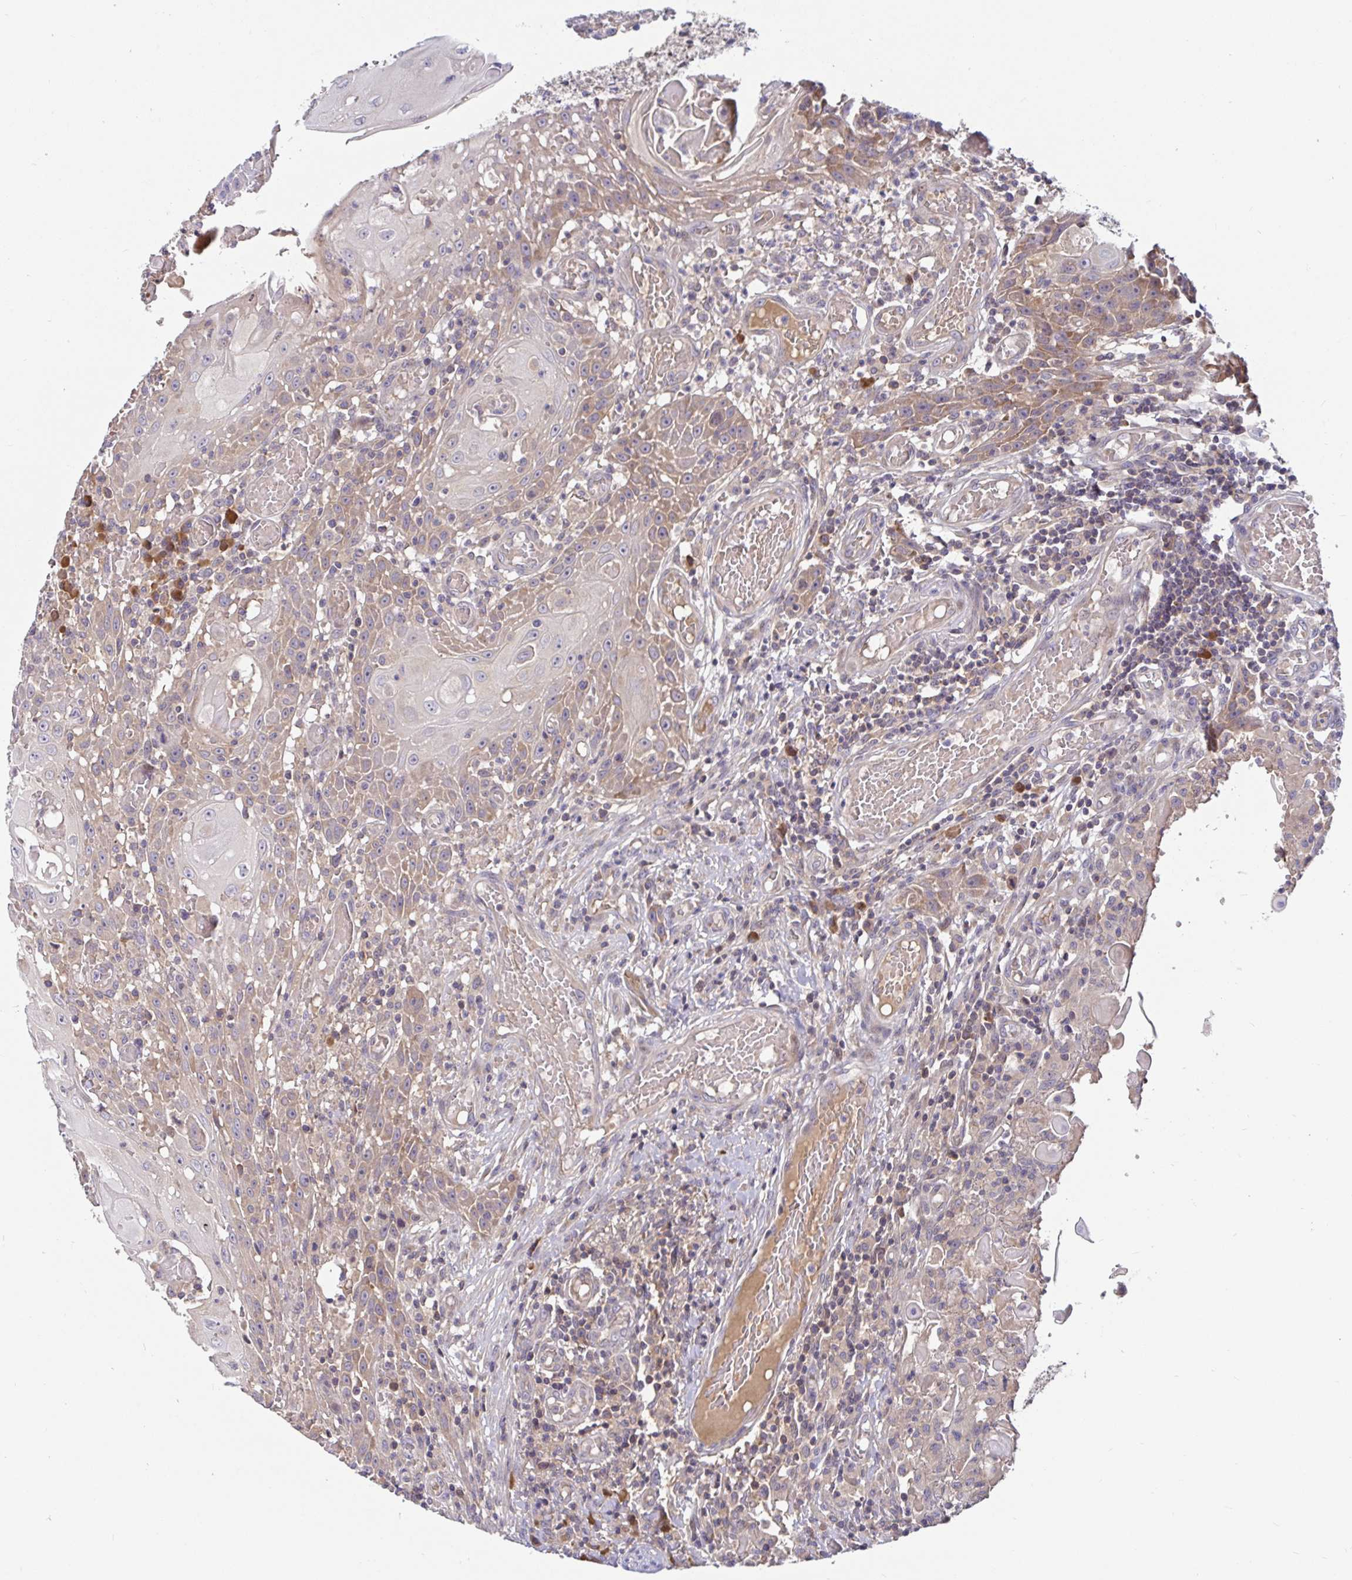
{"staining": {"intensity": "weak", "quantity": "25%-75%", "location": "cytoplasmic/membranous"}, "tissue": "head and neck cancer", "cell_type": "Tumor cells", "image_type": "cancer", "snomed": [{"axis": "morphology", "description": "Normal tissue, NOS"}, {"axis": "morphology", "description": "Squamous cell carcinoma, NOS"}, {"axis": "topography", "description": "Oral tissue"}, {"axis": "topography", "description": "Head-Neck"}], "caption": "Protein analysis of head and neck cancer tissue demonstrates weak cytoplasmic/membranous positivity in about 25%-75% of tumor cells.", "gene": "LARP1", "patient": {"sex": "female", "age": 55}}